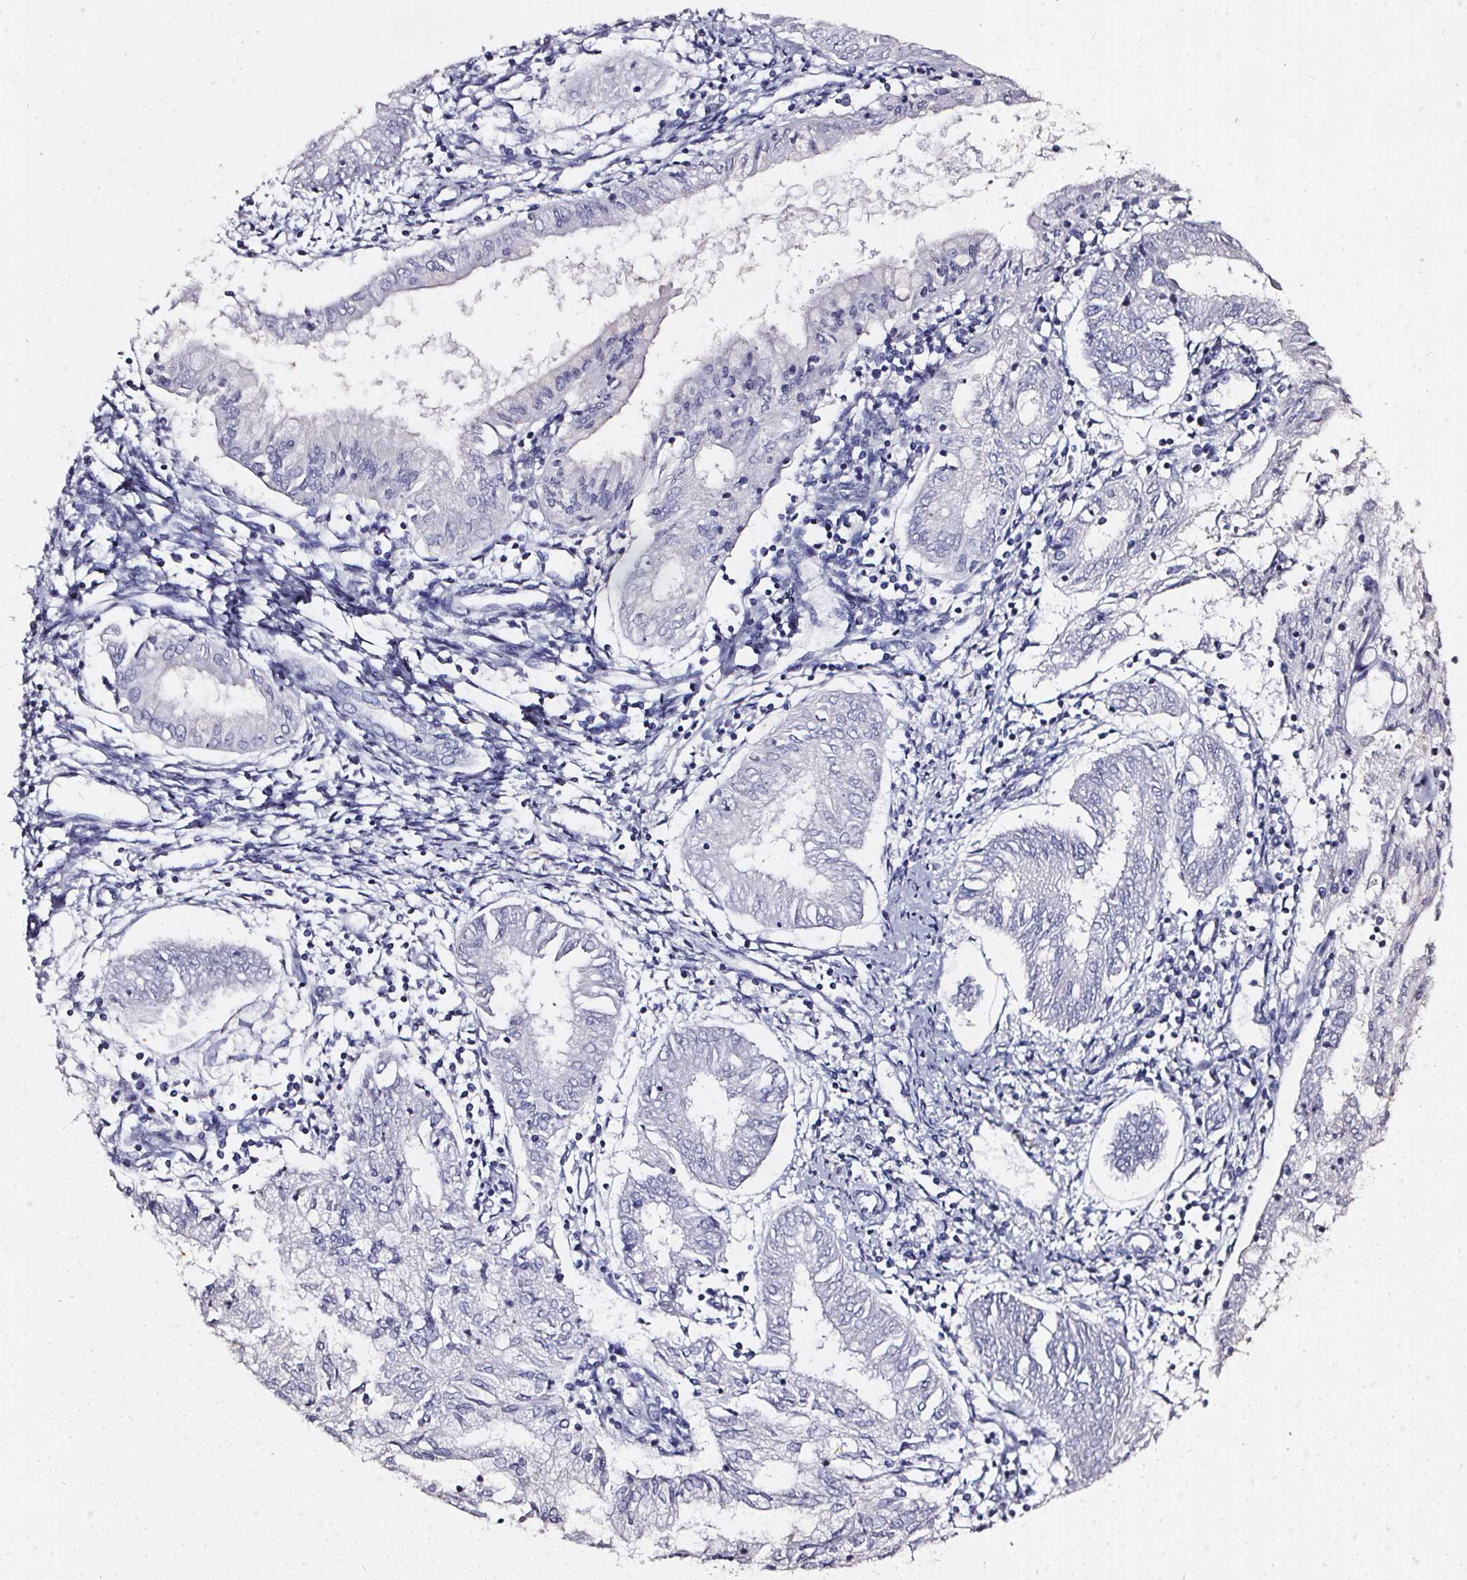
{"staining": {"intensity": "negative", "quantity": "none", "location": "none"}, "tissue": "endometrial cancer", "cell_type": "Tumor cells", "image_type": "cancer", "snomed": [{"axis": "morphology", "description": "Adenocarcinoma, NOS"}, {"axis": "topography", "description": "Endometrium"}], "caption": "This image is of endometrial cancer (adenocarcinoma) stained with immunohistochemistry (IHC) to label a protein in brown with the nuclei are counter-stained blue. There is no expression in tumor cells. The staining was performed using DAB (3,3'-diaminobenzidine) to visualize the protein expression in brown, while the nuclei were stained in blue with hematoxylin (Magnification: 20x).", "gene": "GP6", "patient": {"sex": "female", "age": 68}}